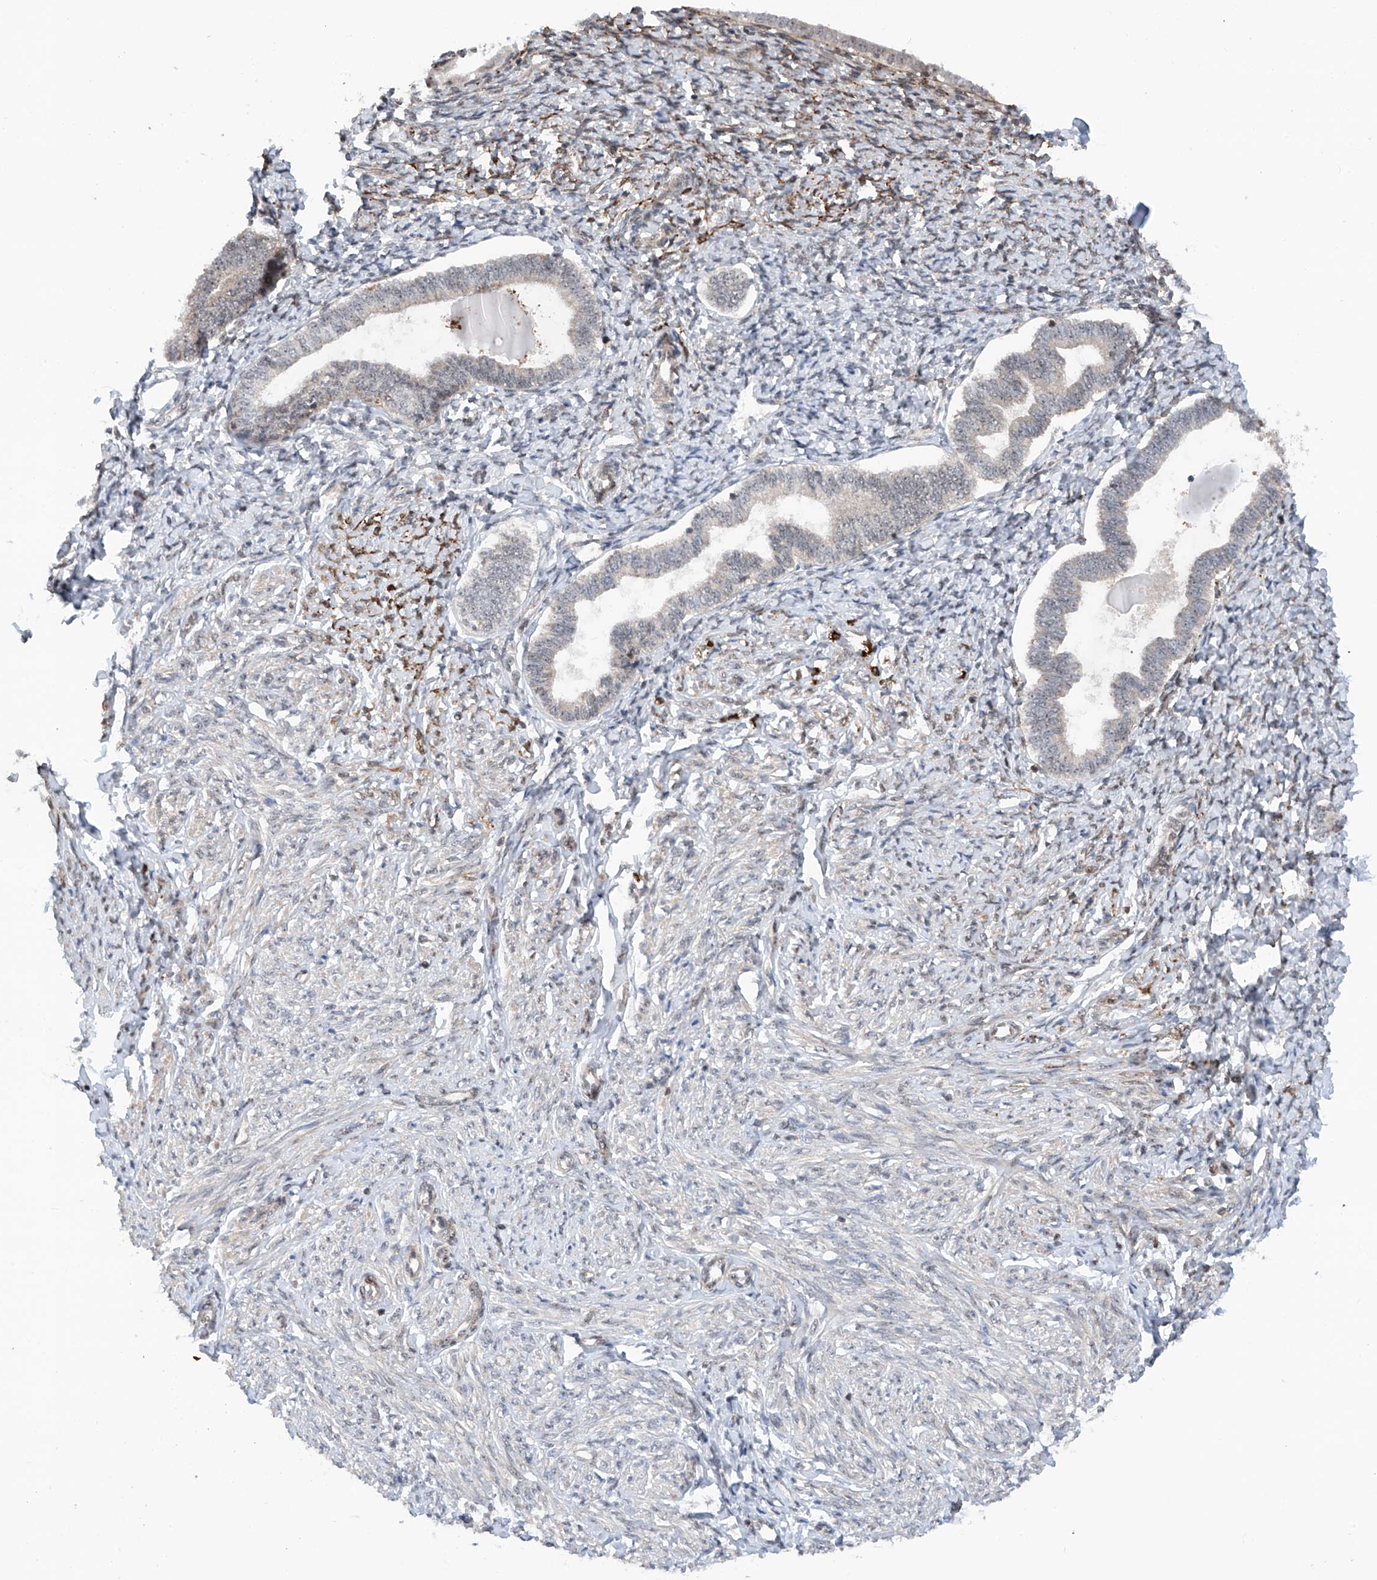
{"staining": {"intensity": "weak", "quantity": "<25%", "location": "cytoplasmic/membranous"}, "tissue": "endometrium", "cell_type": "Cells in endometrial stroma", "image_type": "normal", "snomed": [{"axis": "morphology", "description": "Normal tissue, NOS"}, {"axis": "topography", "description": "Endometrium"}], "caption": "DAB (3,3'-diaminobenzidine) immunohistochemical staining of unremarkable endometrium displays no significant expression in cells in endometrial stroma.", "gene": "C1orf131", "patient": {"sex": "female", "age": 72}}